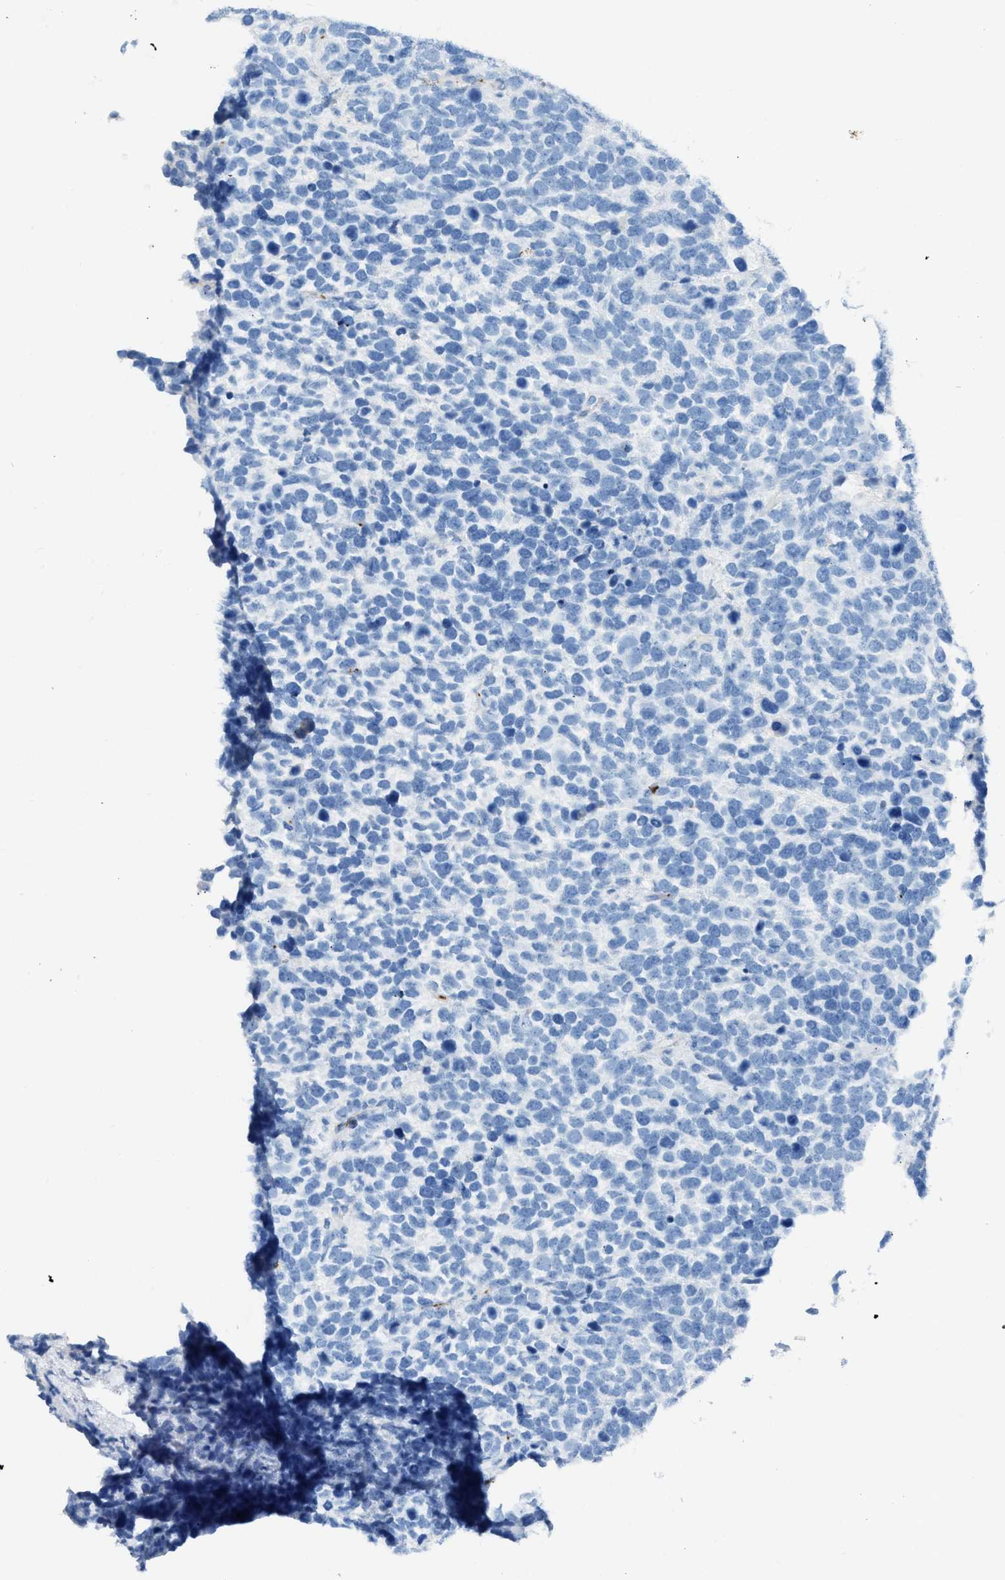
{"staining": {"intensity": "negative", "quantity": "none", "location": "none"}, "tissue": "urothelial cancer", "cell_type": "Tumor cells", "image_type": "cancer", "snomed": [{"axis": "morphology", "description": "Urothelial carcinoma, High grade"}, {"axis": "topography", "description": "Urinary bladder"}], "caption": "Photomicrograph shows no protein positivity in tumor cells of urothelial carcinoma (high-grade) tissue. The staining was performed using DAB to visualize the protein expression in brown, while the nuclei were stained in blue with hematoxylin (Magnification: 20x).", "gene": "FAIM2", "patient": {"sex": "female", "age": 82}}